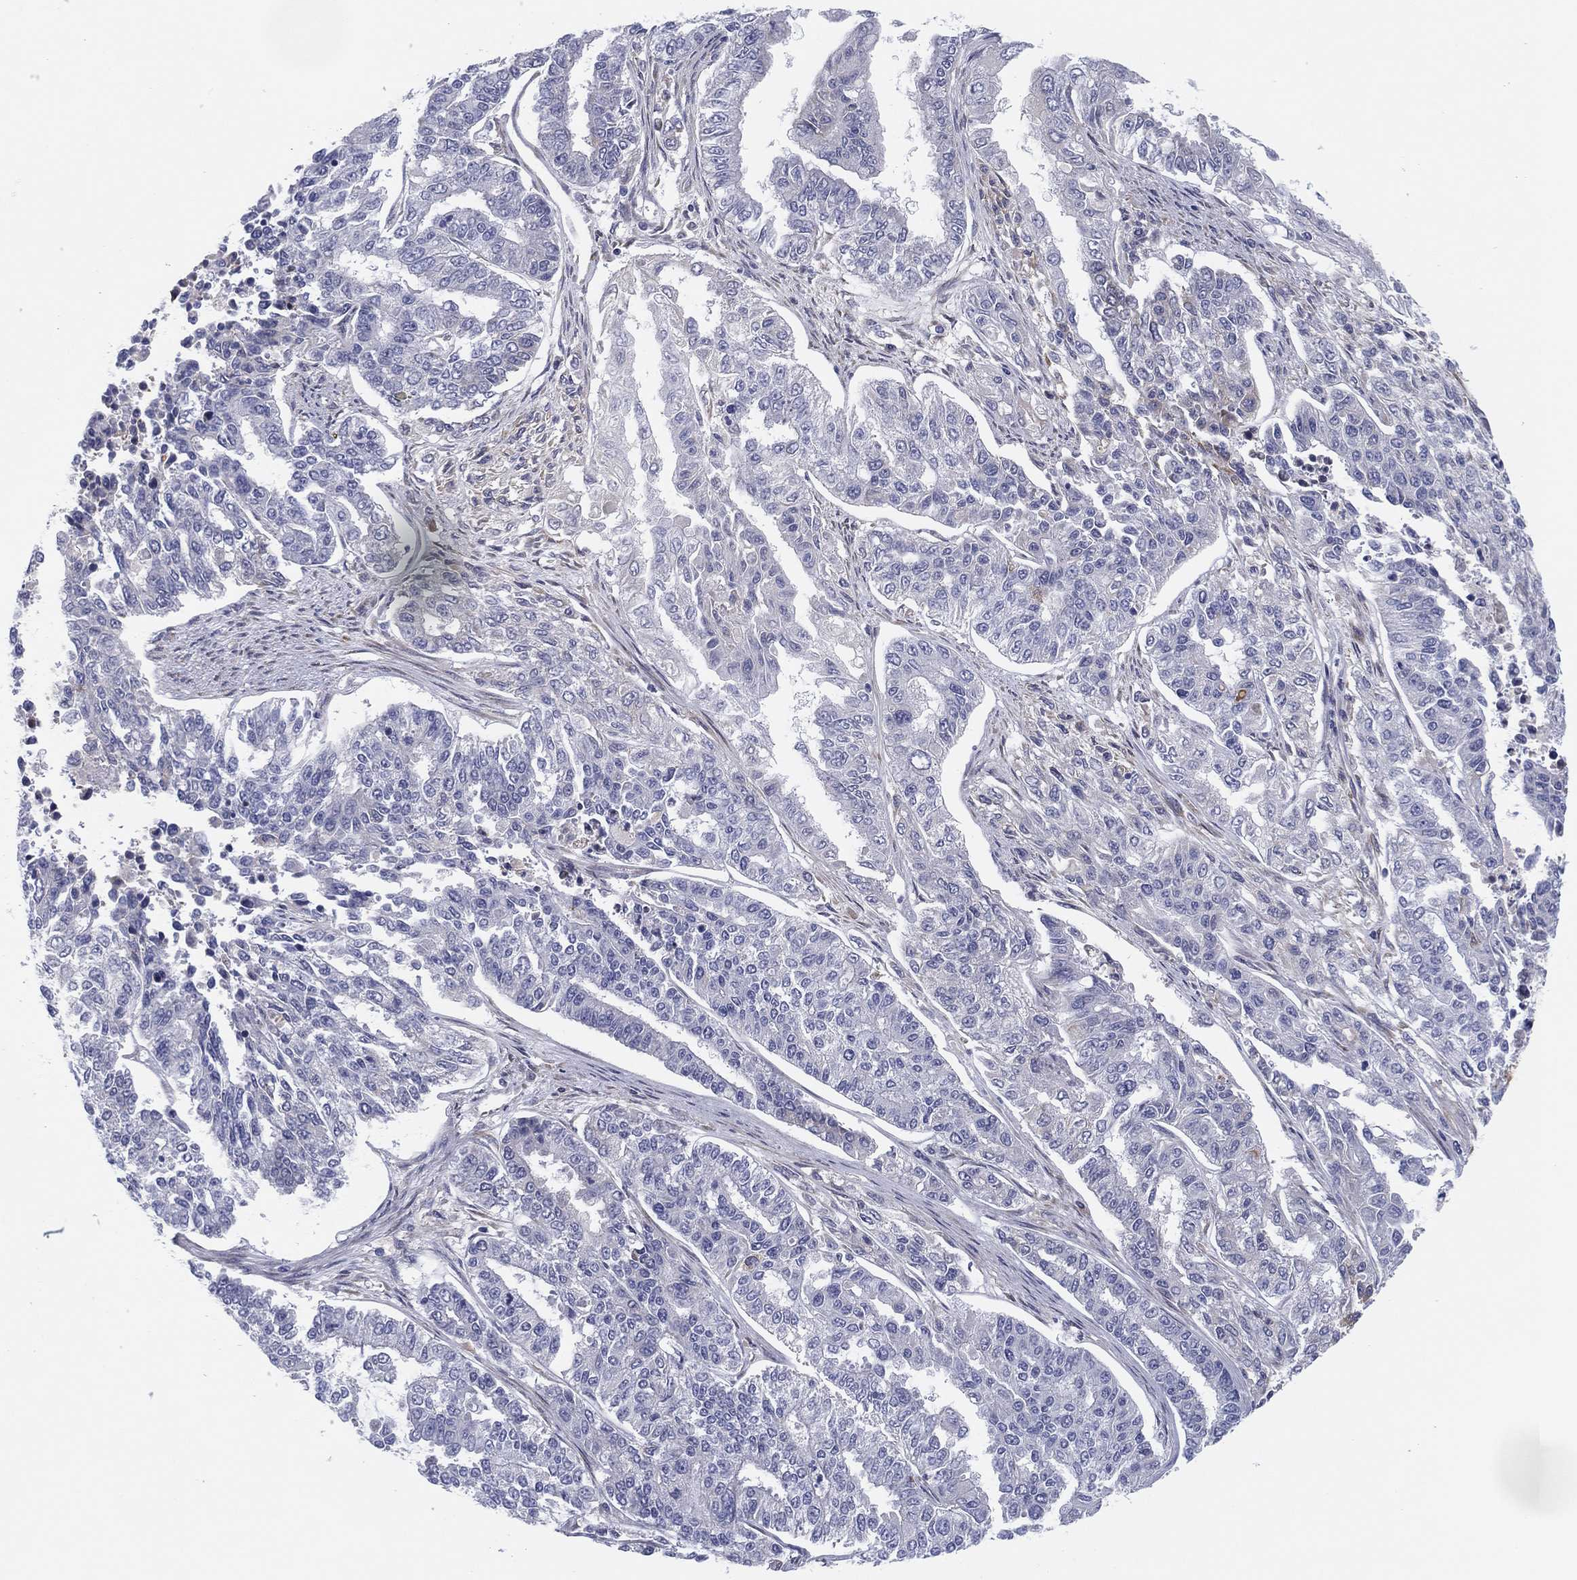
{"staining": {"intensity": "weak", "quantity": "<25%", "location": "cytoplasmic/membranous"}, "tissue": "endometrial cancer", "cell_type": "Tumor cells", "image_type": "cancer", "snomed": [{"axis": "morphology", "description": "Adenocarcinoma, NOS"}, {"axis": "topography", "description": "Uterus"}], "caption": "Immunohistochemistry of adenocarcinoma (endometrial) shows no expression in tumor cells. (Stains: DAB IHC with hematoxylin counter stain, Microscopy: brightfield microscopy at high magnification).", "gene": "MLF1", "patient": {"sex": "female", "age": 59}}